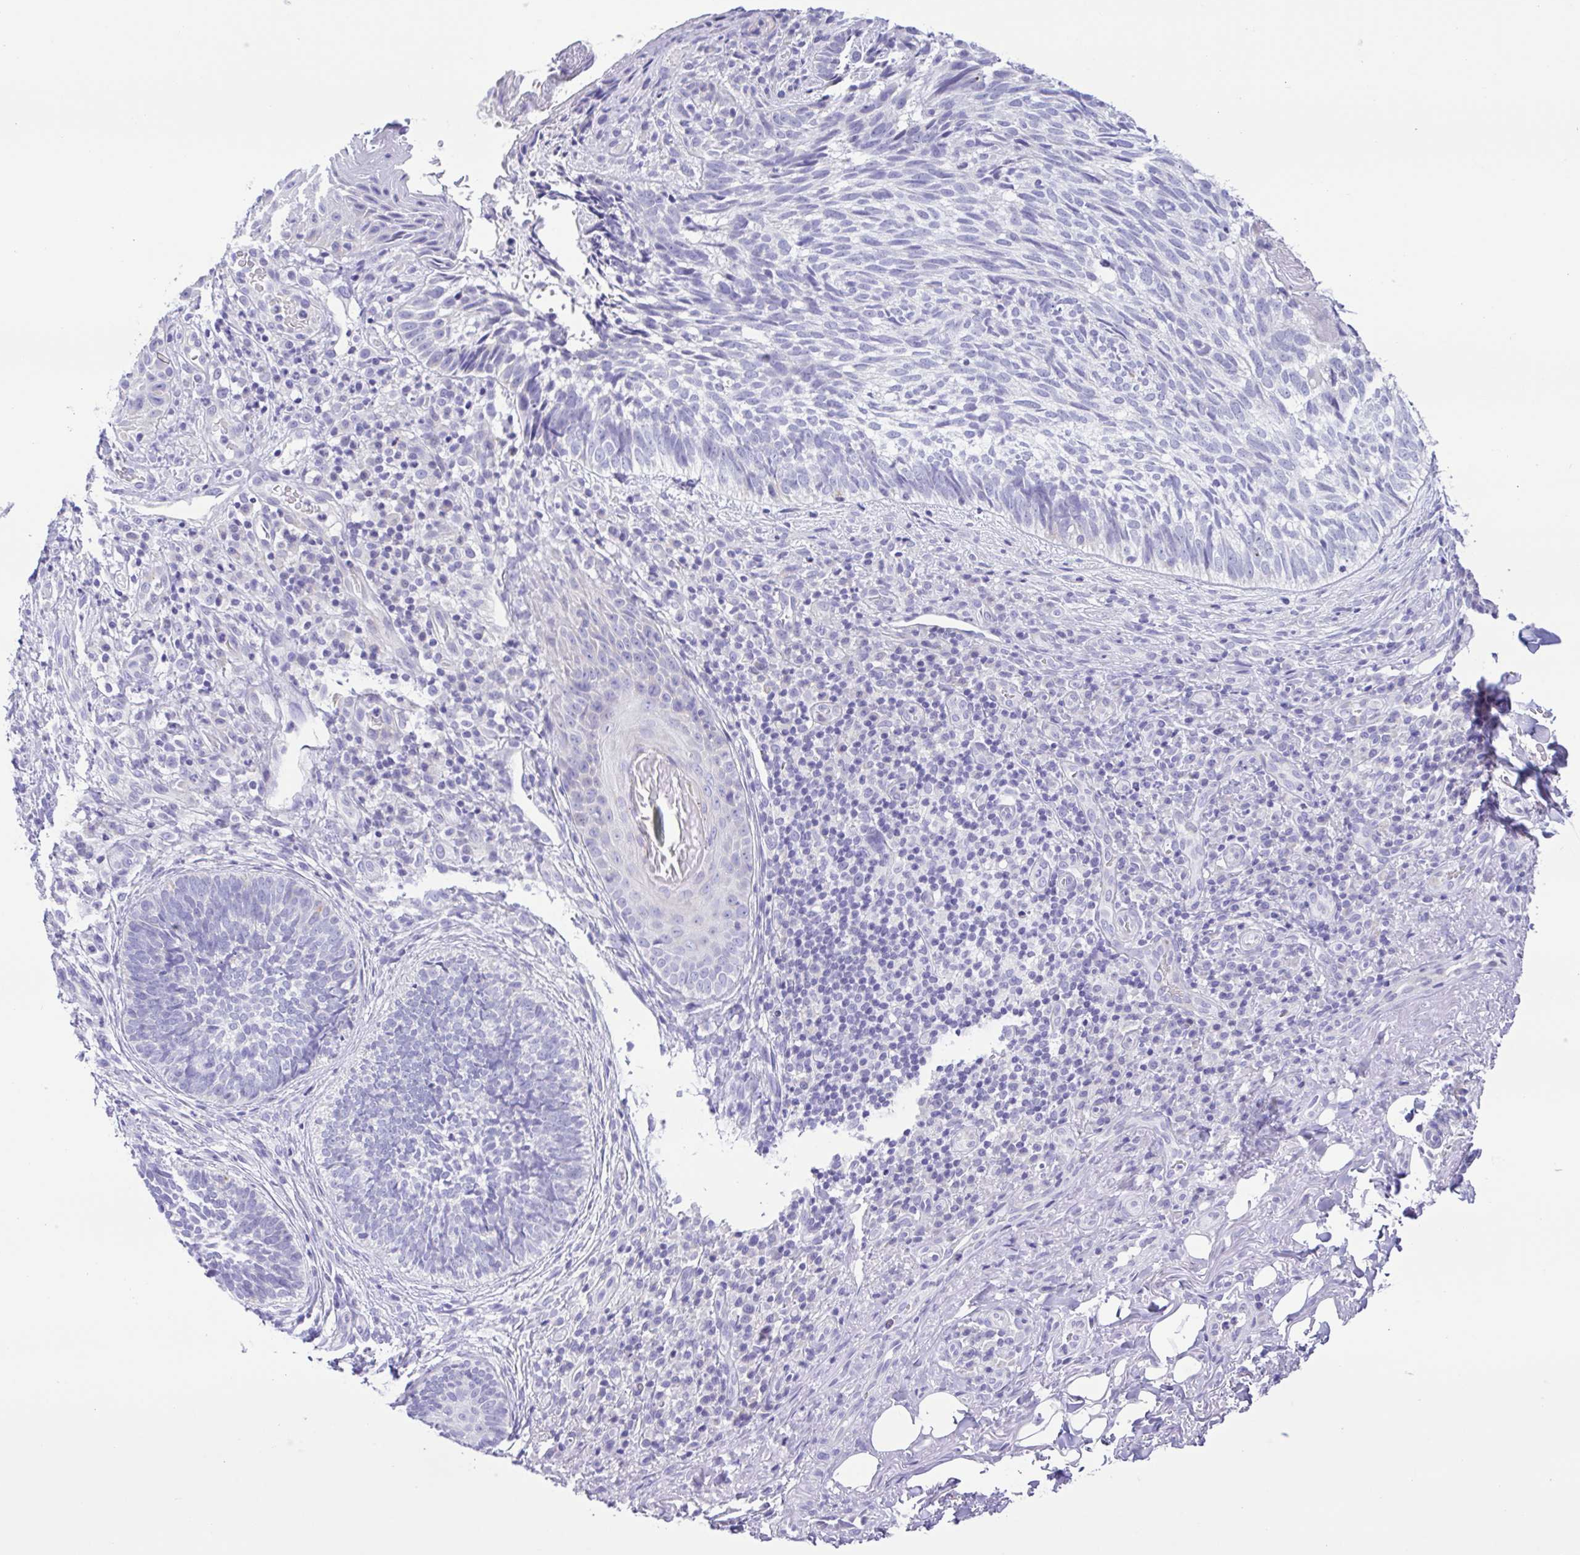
{"staining": {"intensity": "negative", "quantity": "none", "location": "none"}, "tissue": "skin cancer", "cell_type": "Tumor cells", "image_type": "cancer", "snomed": [{"axis": "morphology", "description": "Basal cell carcinoma"}, {"axis": "topography", "description": "Skin"}], "caption": "Photomicrograph shows no significant protein staining in tumor cells of skin cancer.", "gene": "CD72", "patient": {"sex": "male", "age": 65}}